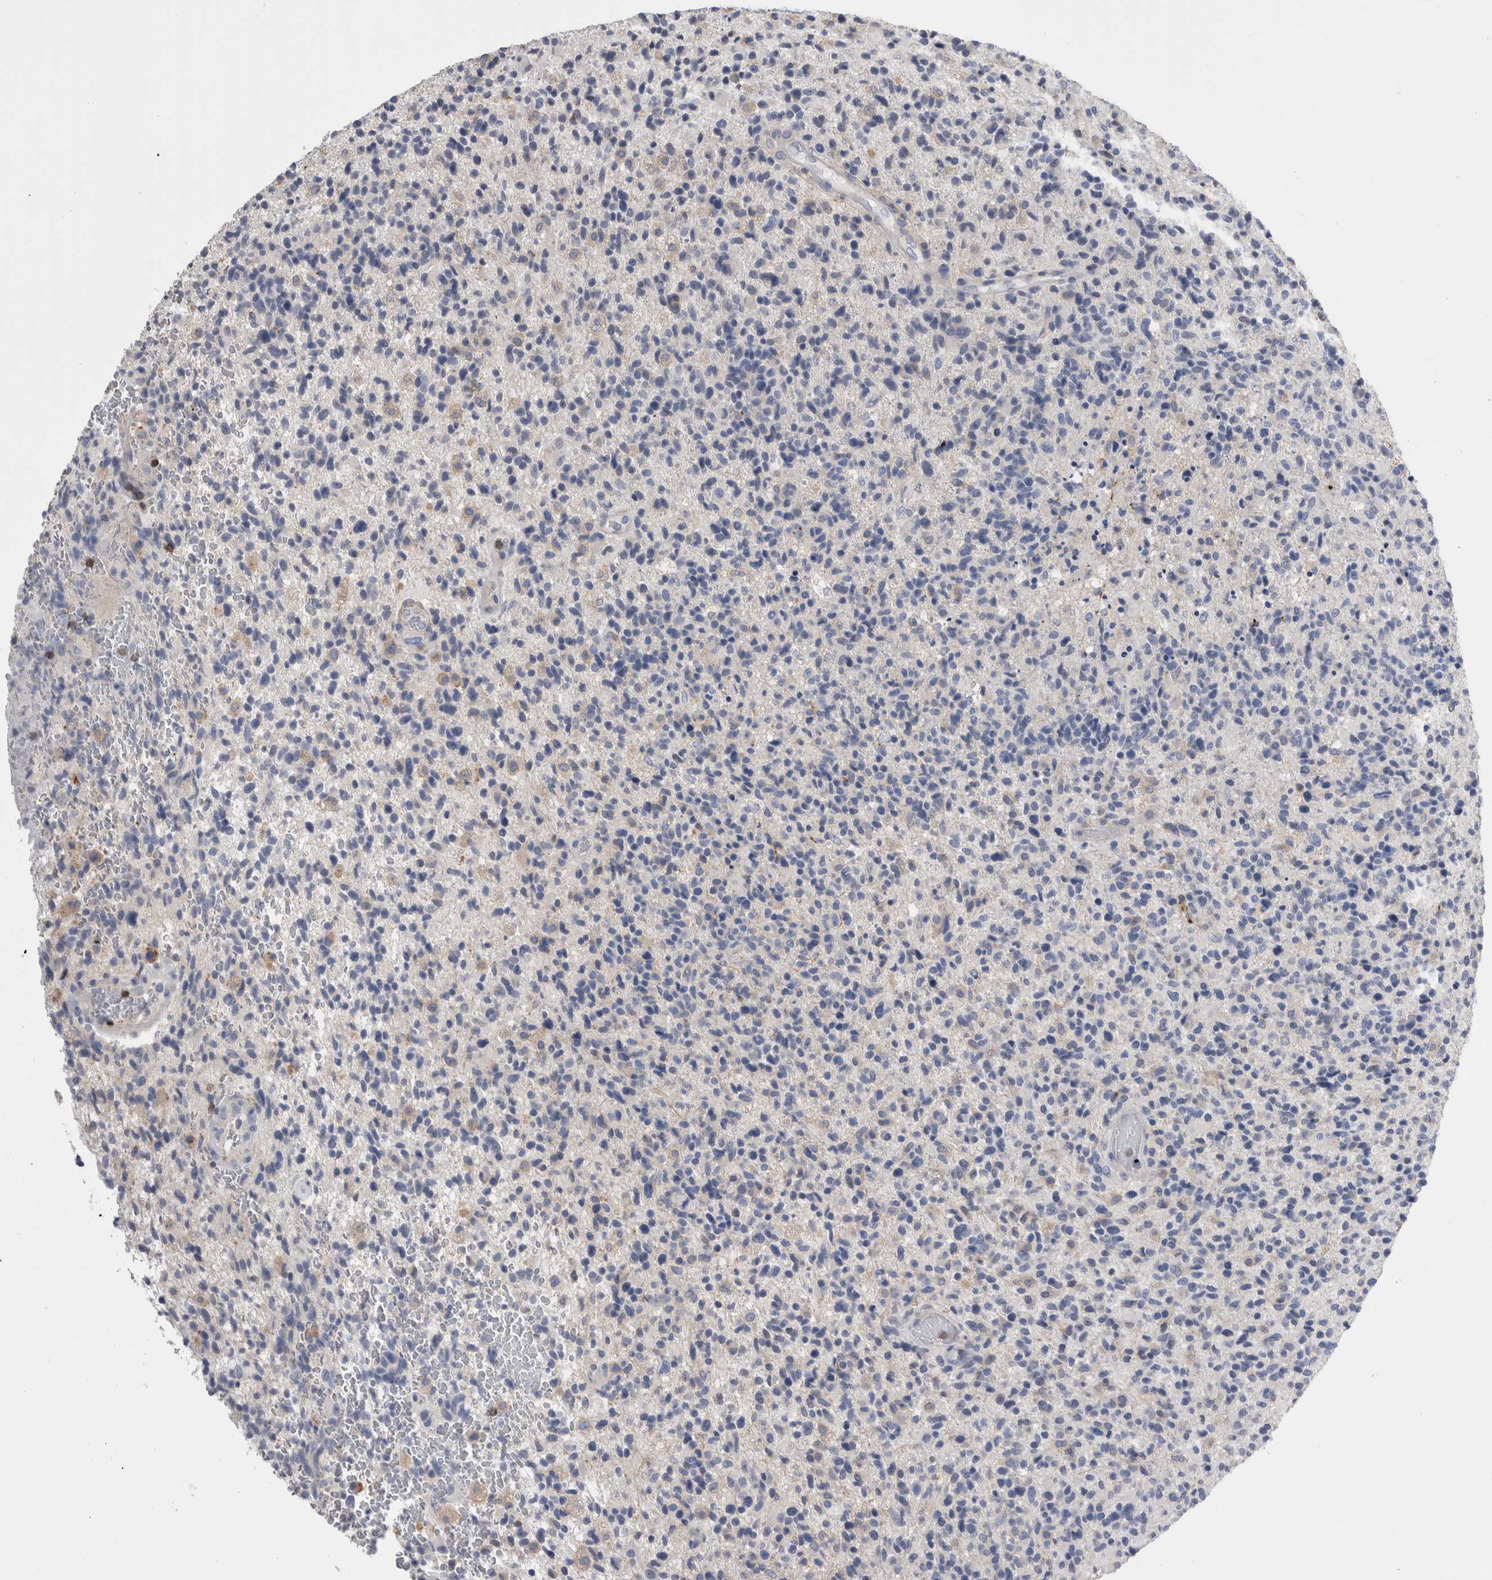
{"staining": {"intensity": "negative", "quantity": "none", "location": "none"}, "tissue": "glioma", "cell_type": "Tumor cells", "image_type": "cancer", "snomed": [{"axis": "morphology", "description": "Glioma, malignant, High grade"}, {"axis": "topography", "description": "Brain"}], "caption": "IHC micrograph of neoplastic tissue: human glioma stained with DAB demonstrates no significant protein expression in tumor cells.", "gene": "DCTN6", "patient": {"sex": "male", "age": 72}}